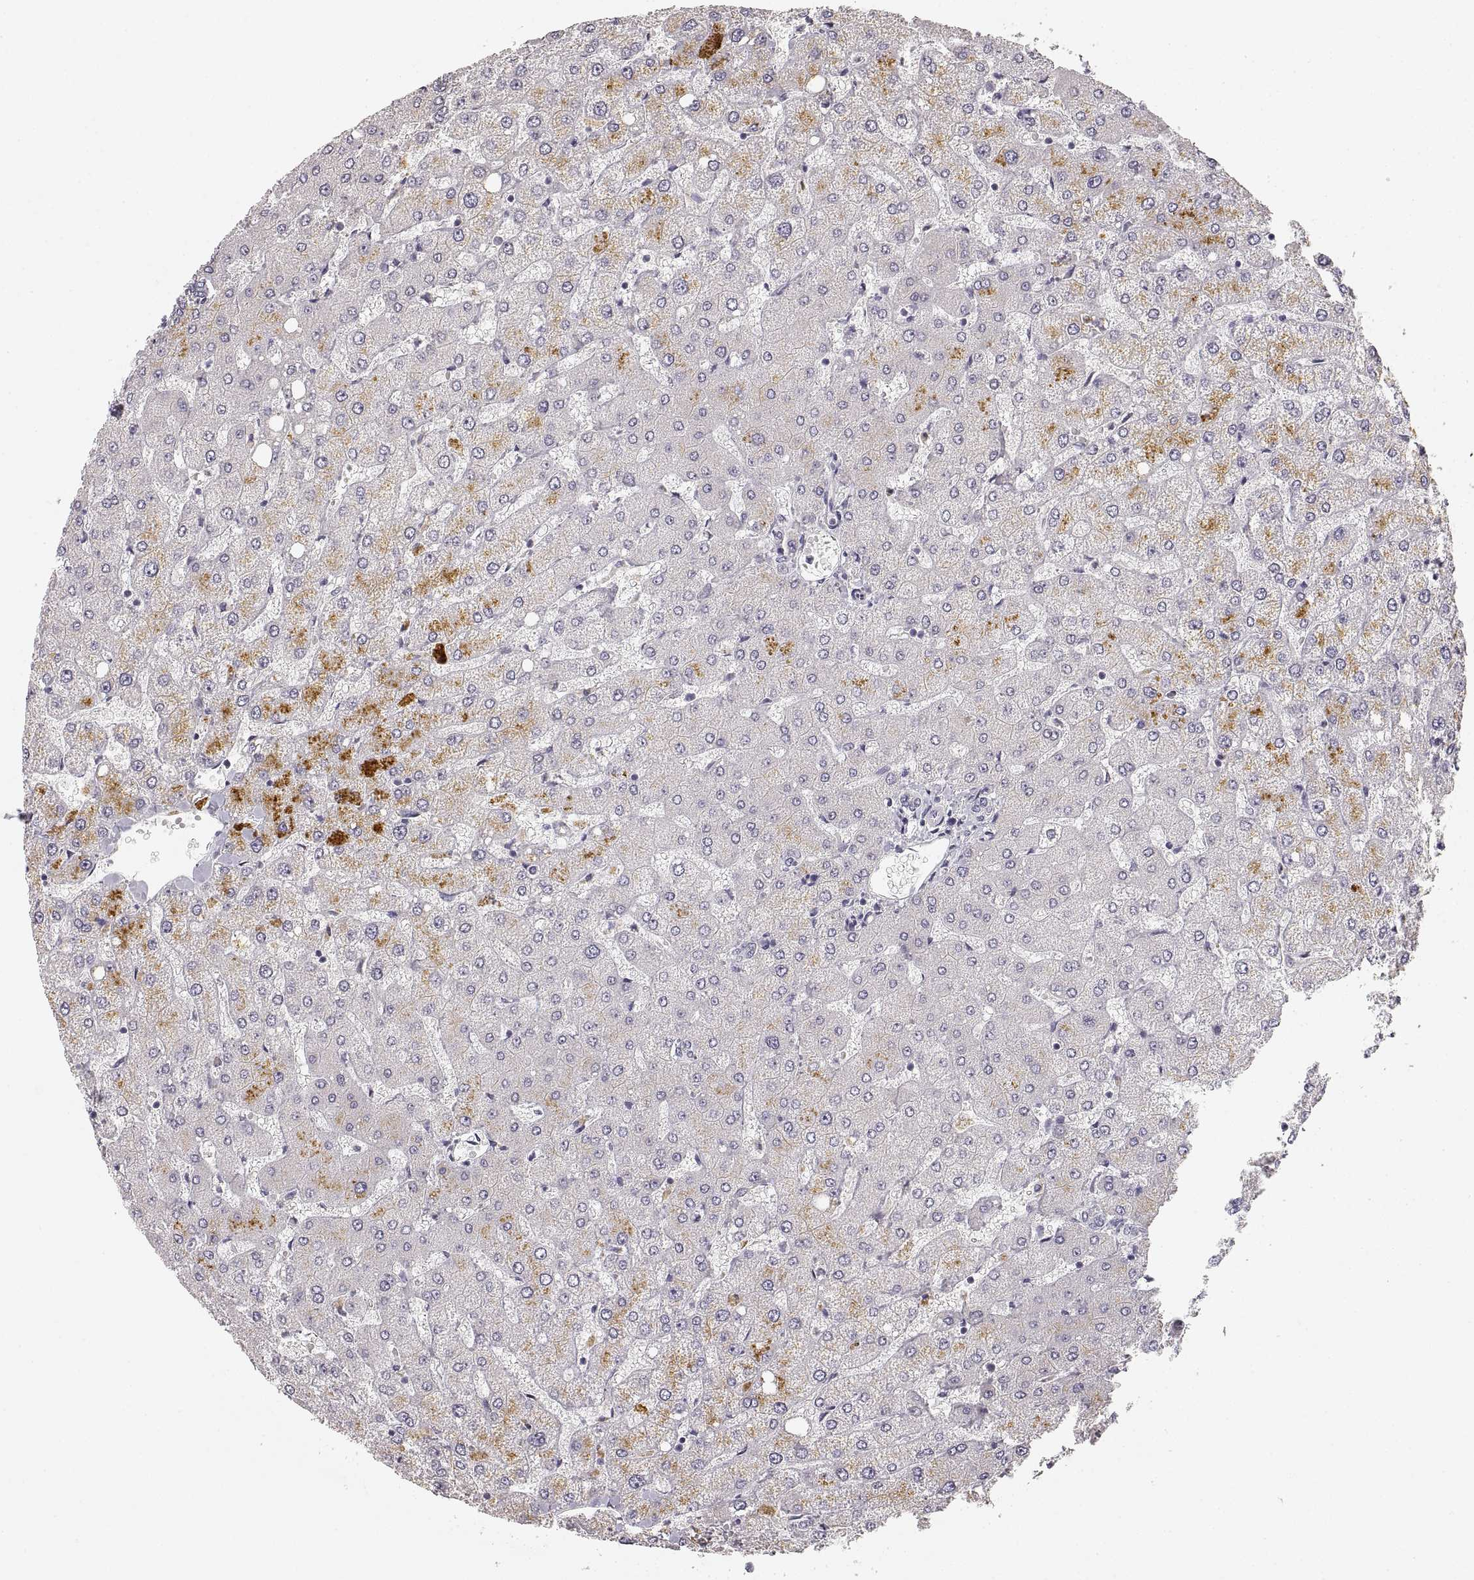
{"staining": {"intensity": "negative", "quantity": "none", "location": "none"}, "tissue": "liver", "cell_type": "Cholangiocytes", "image_type": "normal", "snomed": [{"axis": "morphology", "description": "Normal tissue, NOS"}, {"axis": "topography", "description": "Liver"}], "caption": "The image demonstrates no significant staining in cholangiocytes of liver.", "gene": "RUNDC3A", "patient": {"sex": "female", "age": 54}}